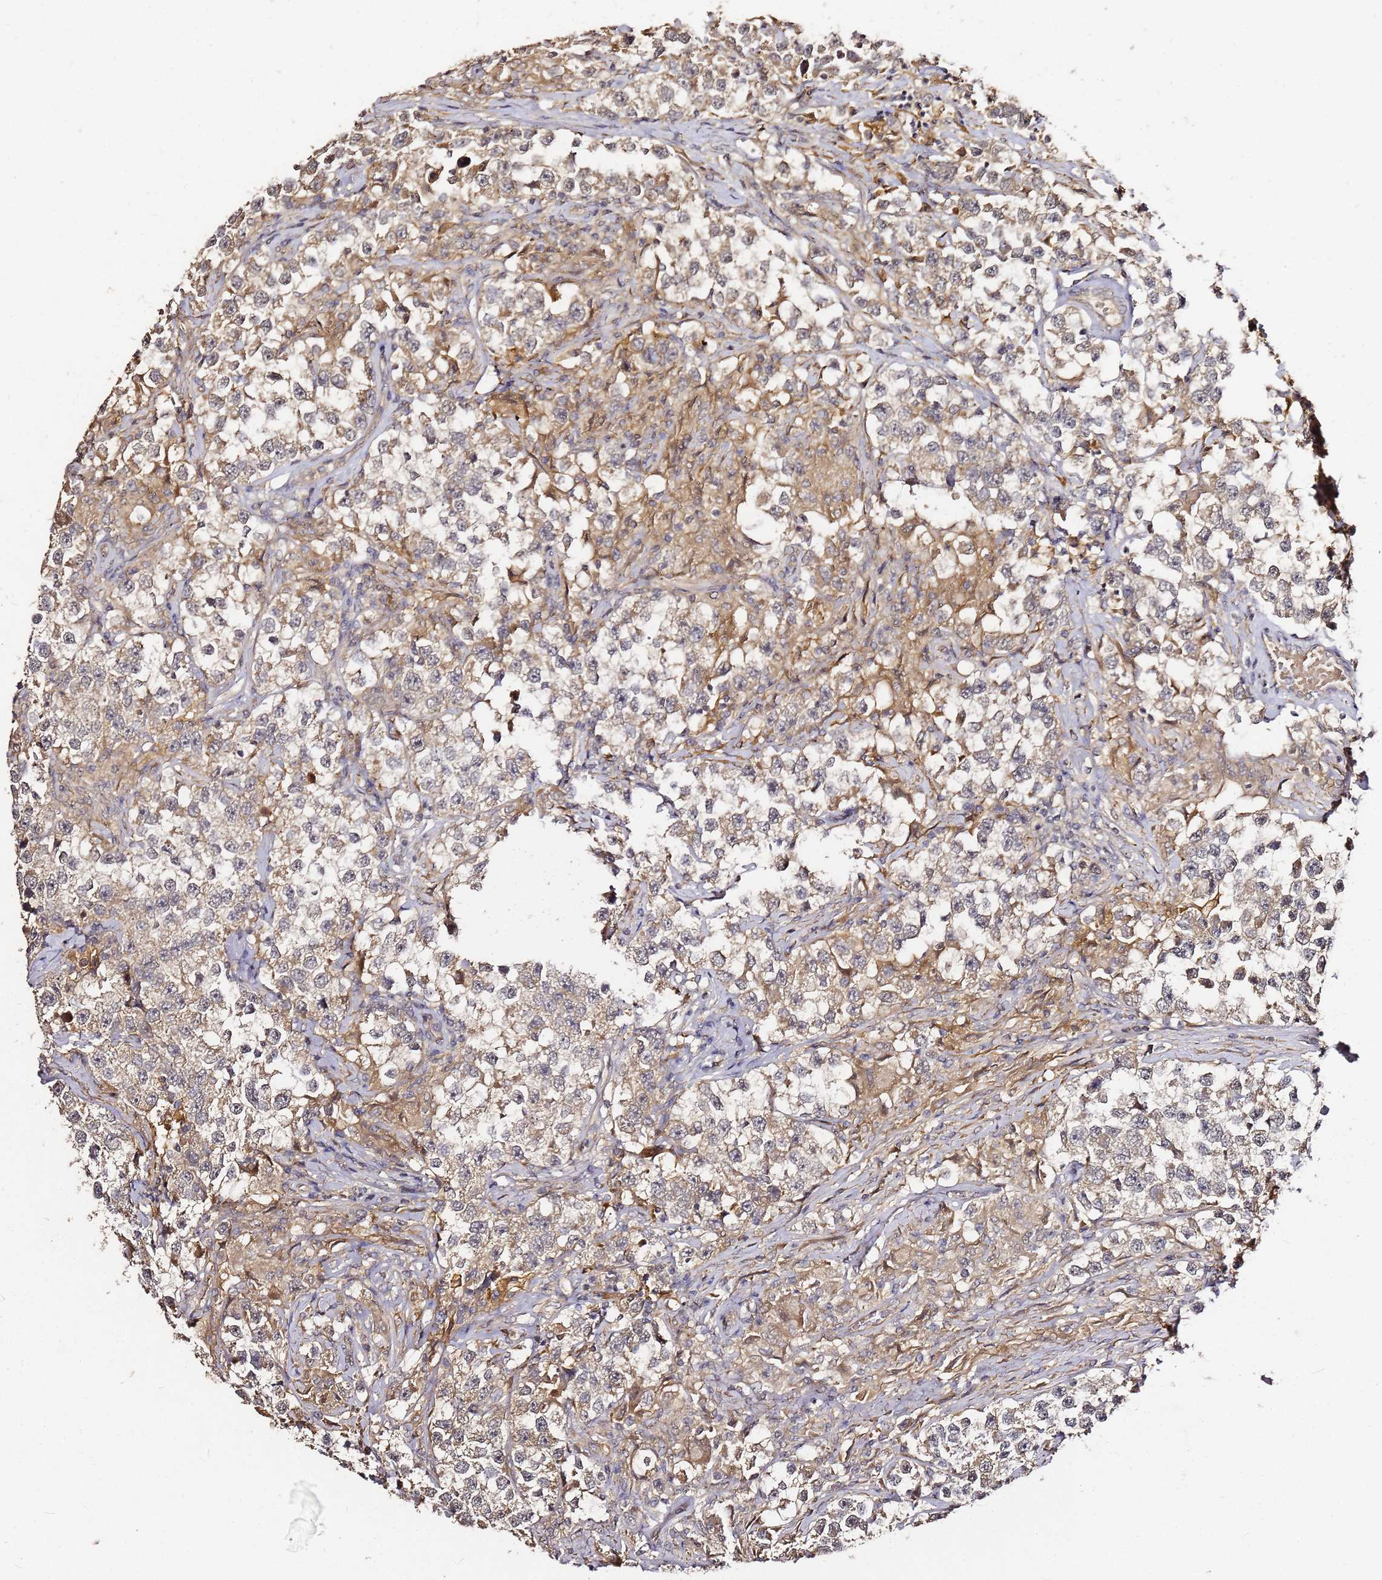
{"staining": {"intensity": "weak", "quantity": "25%-75%", "location": "cytoplasmic/membranous"}, "tissue": "testis cancer", "cell_type": "Tumor cells", "image_type": "cancer", "snomed": [{"axis": "morphology", "description": "Seminoma, NOS"}, {"axis": "topography", "description": "Testis"}], "caption": "Seminoma (testis) was stained to show a protein in brown. There is low levels of weak cytoplasmic/membranous positivity in about 25%-75% of tumor cells.", "gene": "C6orf136", "patient": {"sex": "male", "age": 46}}